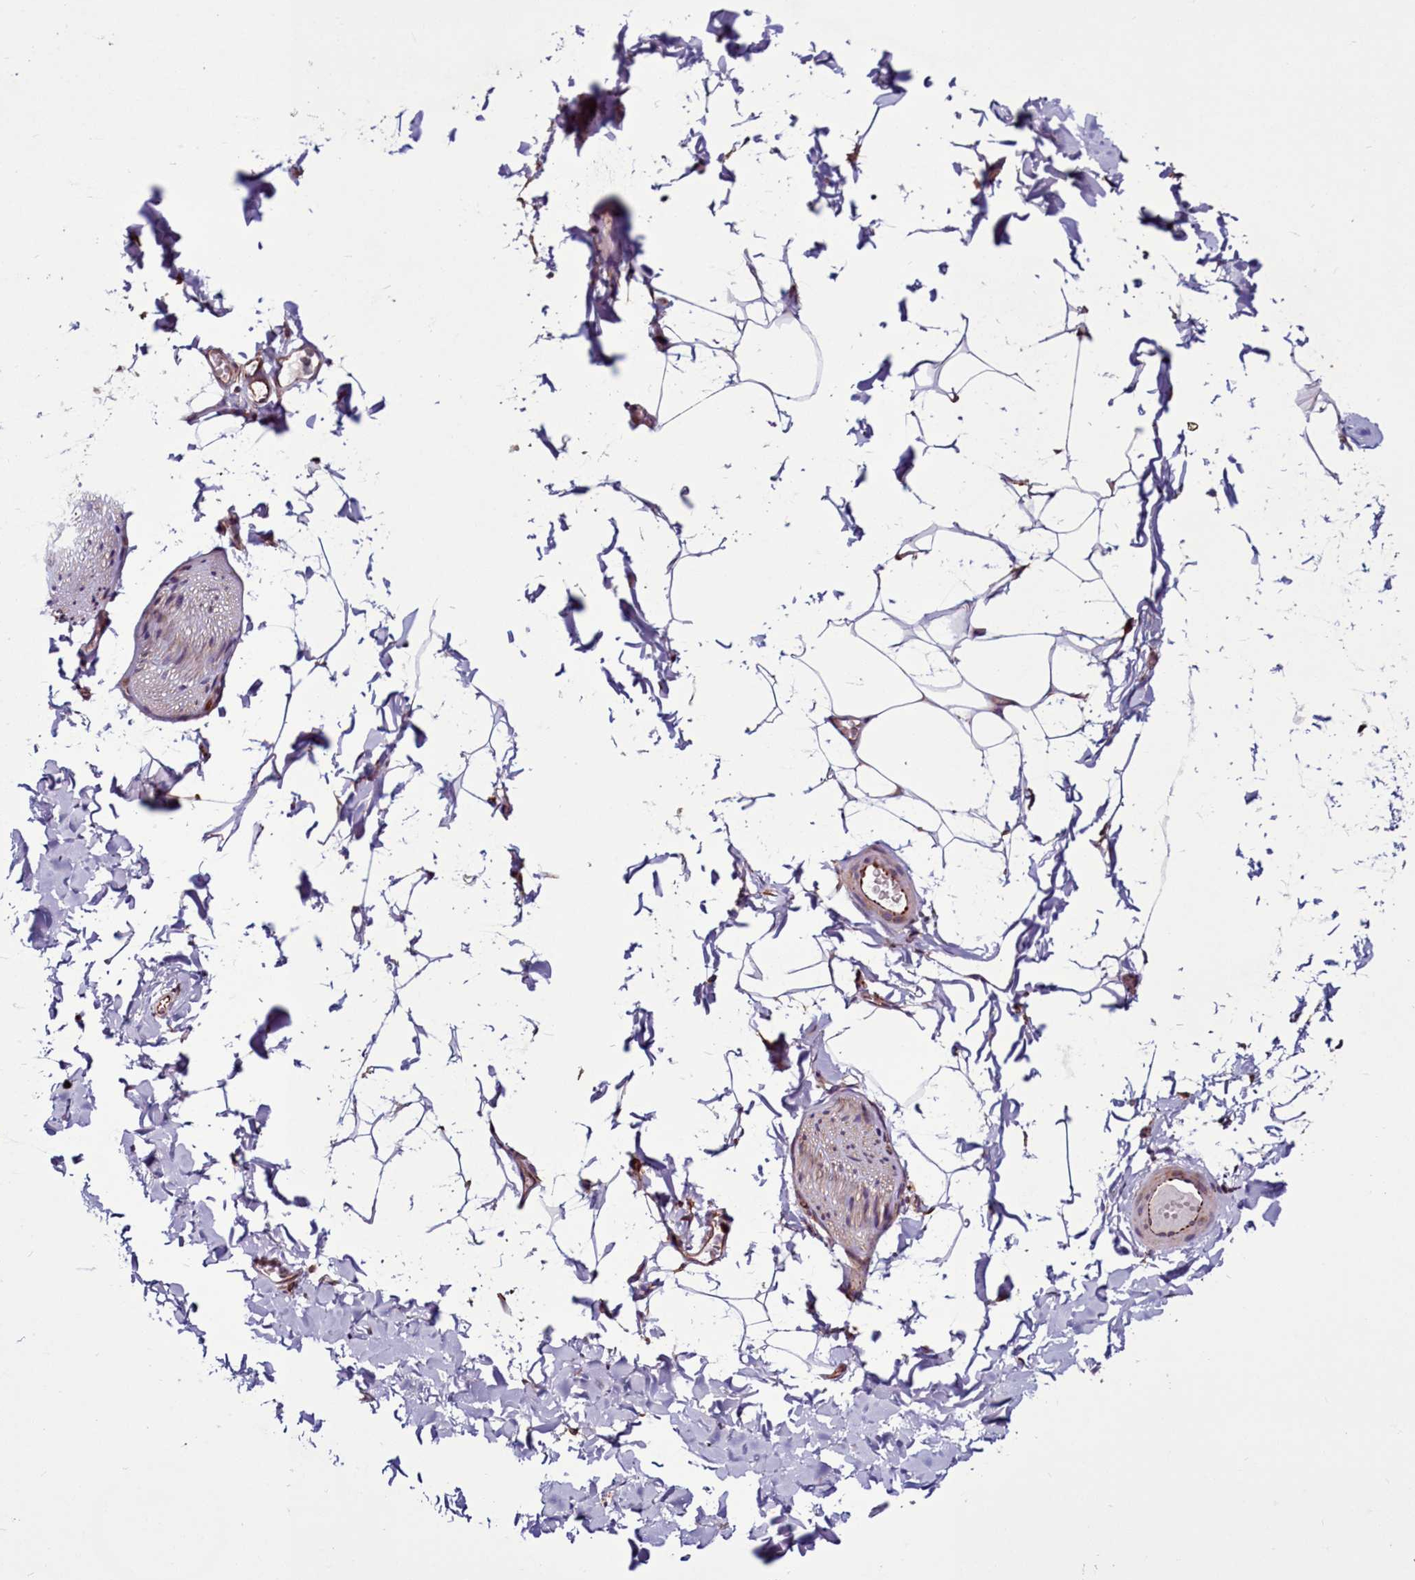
{"staining": {"intensity": "moderate", "quantity": ">75%", "location": "cytoplasmic/membranous"}, "tissue": "adipose tissue", "cell_type": "Adipocytes", "image_type": "normal", "snomed": [{"axis": "morphology", "description": "Normal tissue, NOS"}, {"axis": "topography", "description": "Gallbladder"}, {"axis": "topography", "description": "Peripheral nerve tissue"}], "caption": "Immunohistochemical staining of benign human adipose tissue reveals >75% levels of moderate cytoplasmic/membranous protein positivity in approximately >75% of adipocytes.", "gene": "MCRIP1", "patient": {"sex": "male", "age": 38}}